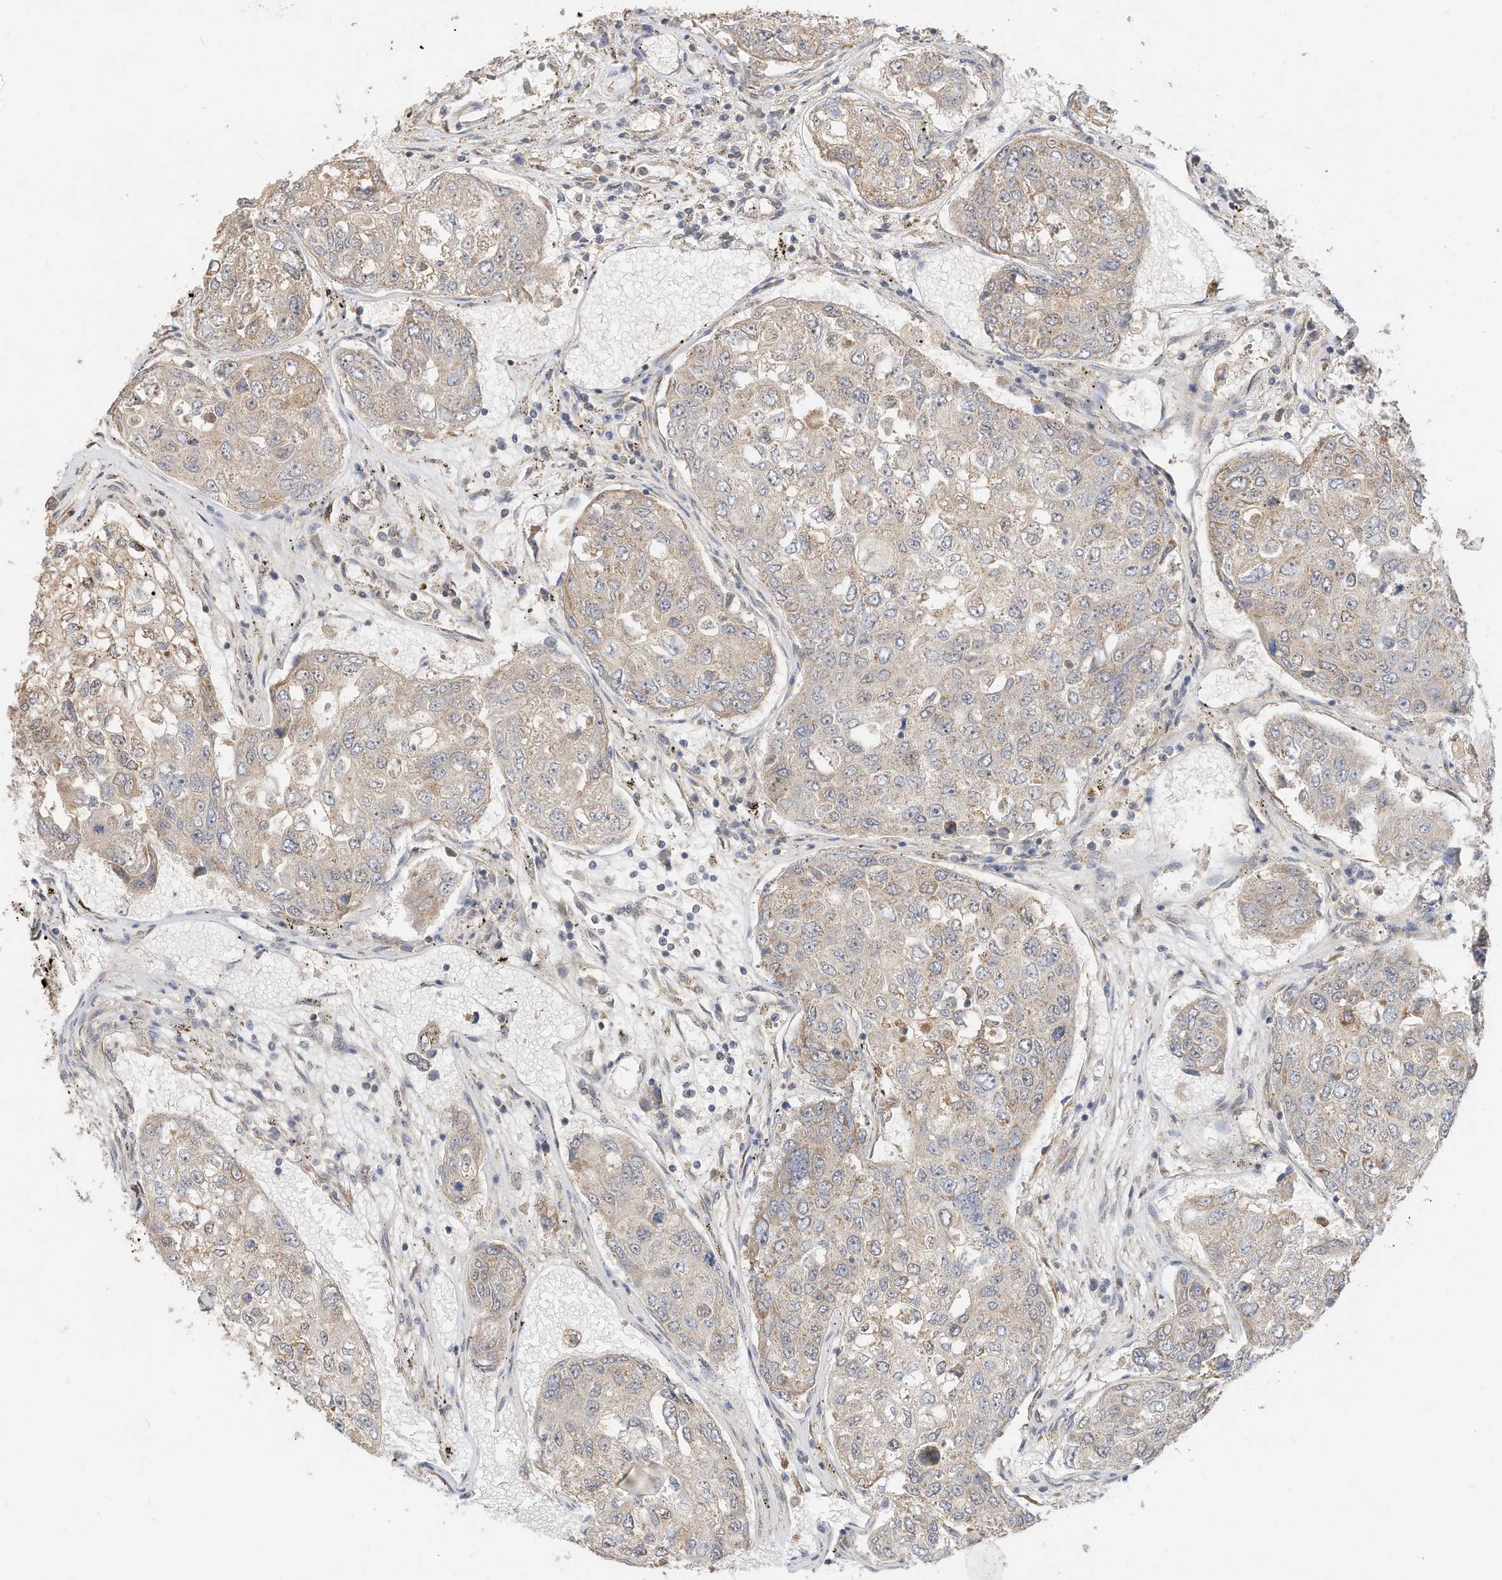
{"staining": {"intensity": "moderate", "quantity": "<25%", "location": "cytoplasmic/membranous"}, "tissue": "urothelial cancer", "cell_type": "Tumor cells", "image_type": "cancer", "snomed": [{"axis": "morphology", "description": "Urothelial carcinoma, High grade"}, {"axis": "topography", "description": "Lymph node"}, {"axis": "topography", "description": "Urinary bladder"}], "caption": "High-grade urothelial carcinoma tissue shows moderate cytoplasmic/membranous staining in about <25% of tumor cells", "gene": "CAGE1", "patient": {"sex": "male", "age": 51}}